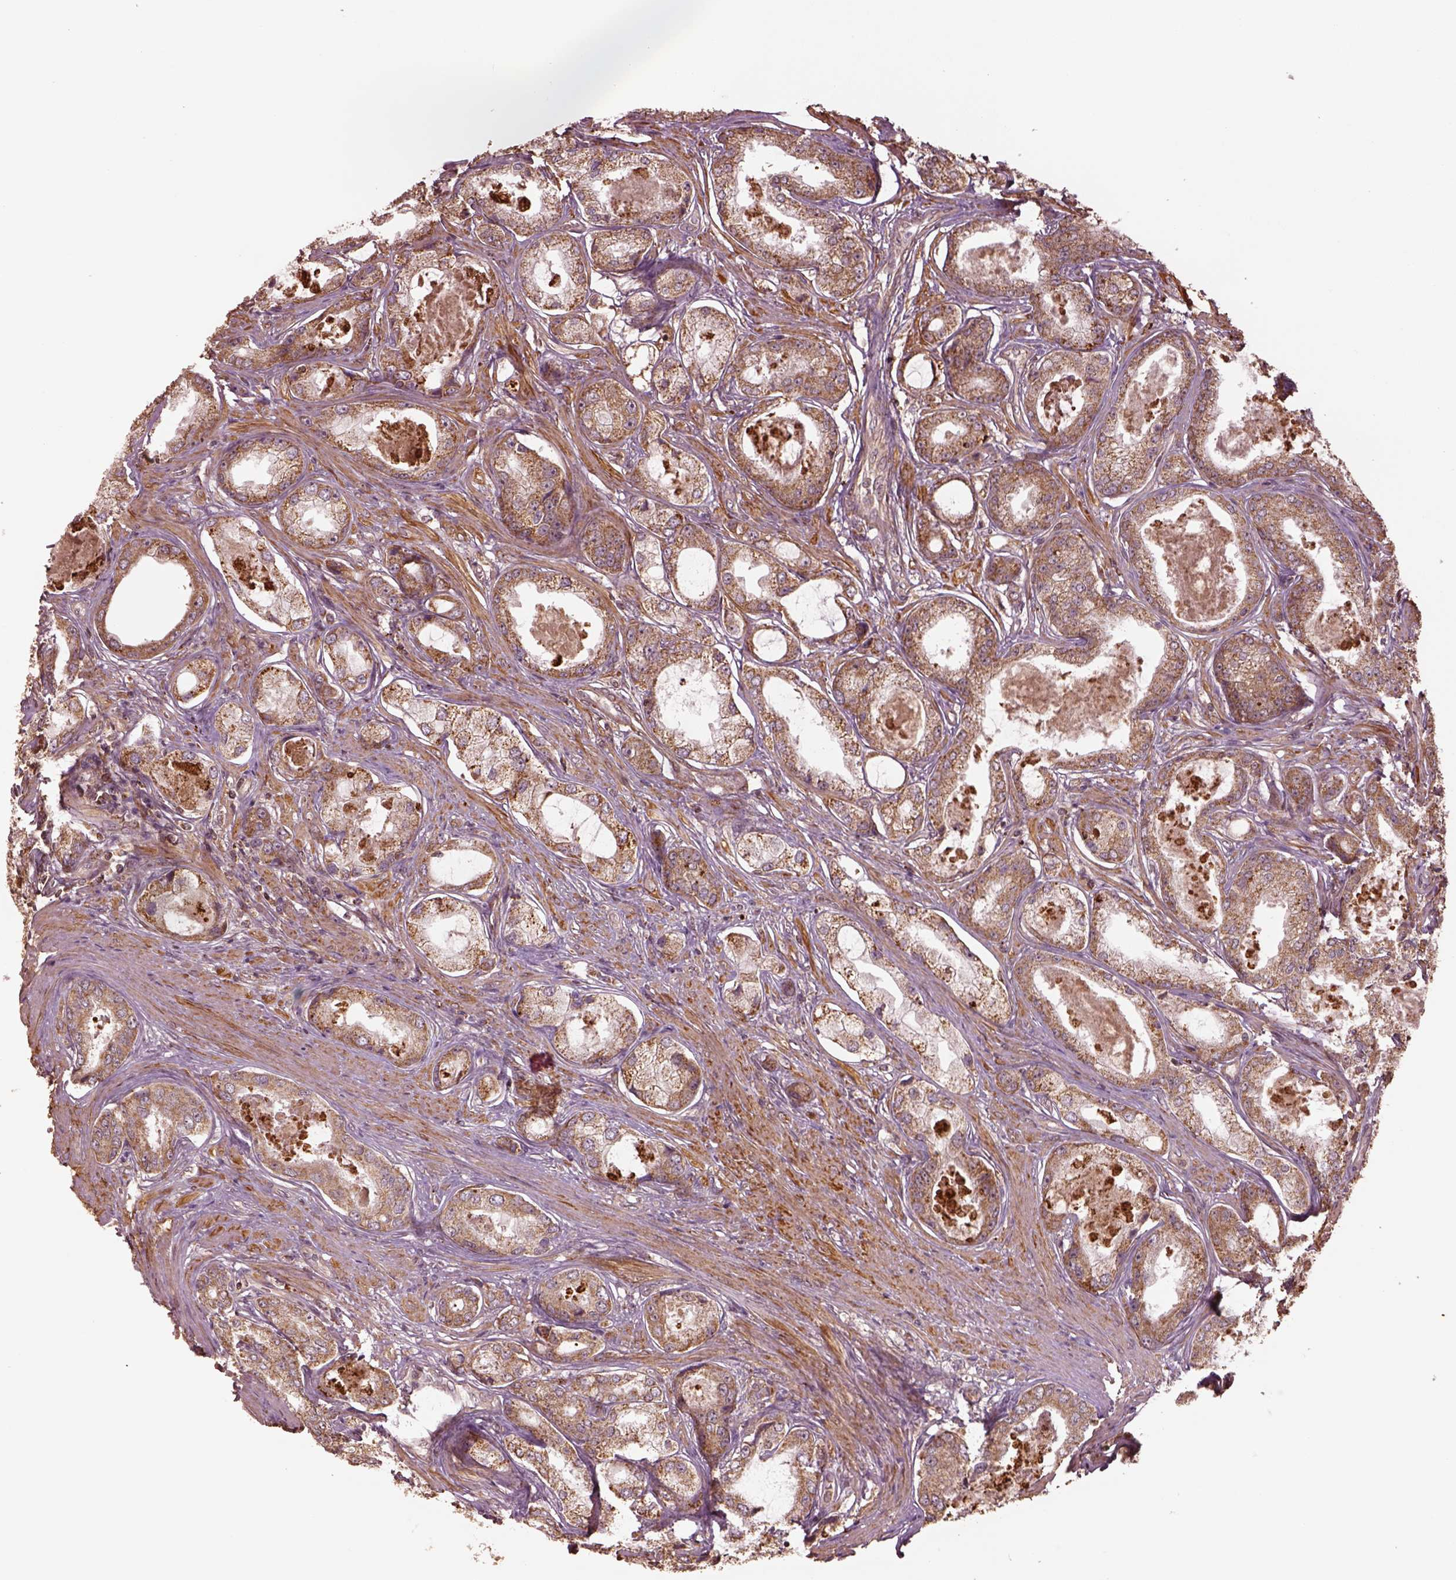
{"staining": {"intensity": "moderate", "quantity": ">75%", "location": "cytoplasmic/membranous"}, "tissue": "prostate cancer", "cell_type": "Tumor cells", "image_type": "cancer", "snomed": [{"axis": "morphology", "description": "Adenocarcinoma, Low grade"}, {"axis": "topography", "description": "Prostate"}], "caption": "Immunohistochemical staining of prostate cancer demonstrates moderate cytoplasmic/membranous protein expression in approximately >75% of tumor cells. The protein of interest is stained brown, and the nuclei are stained in blue (DAB IHC with brightfield microscopy, high magnification).", "gene": "SEL1L3", "patient": {"sex": "male", "age": 68}}